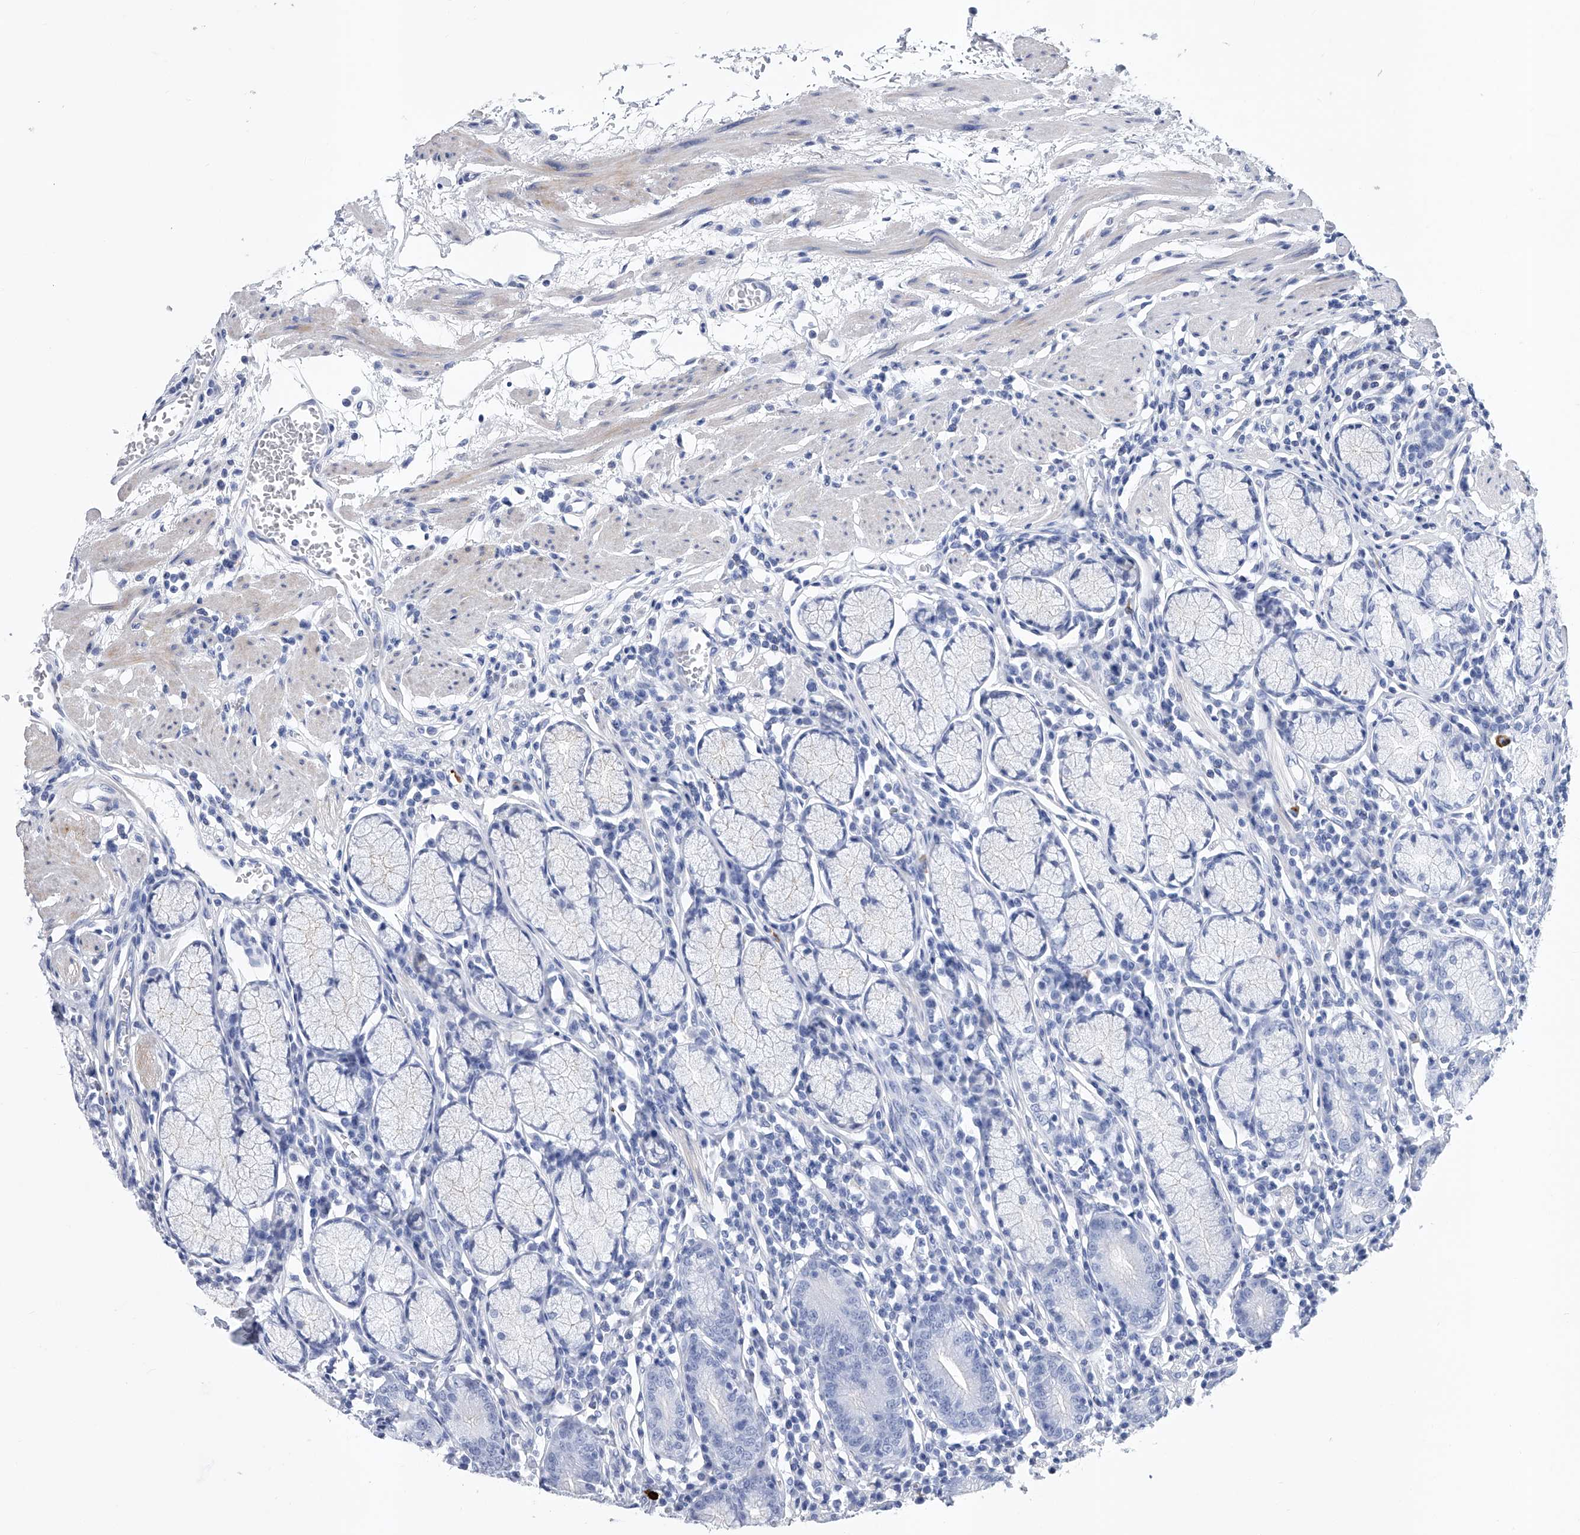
{"staining": {"intensity": "negative", "quantity": "none", "location": "none"}, "tissue": "stomach", "cell_type": "Glandular cells", "image_type": "normal", "snomed": [{"axis": "morphology", "description": "Normal tissue, NOS"}, {"axis": "topography", "description": "Stomach"}], "caption": "Immunohistochemistry of normal stomach displays no expression in glandular cells.", "gene": "ENSG00000250424", "patient": {"sex": "male", "age": 55}}